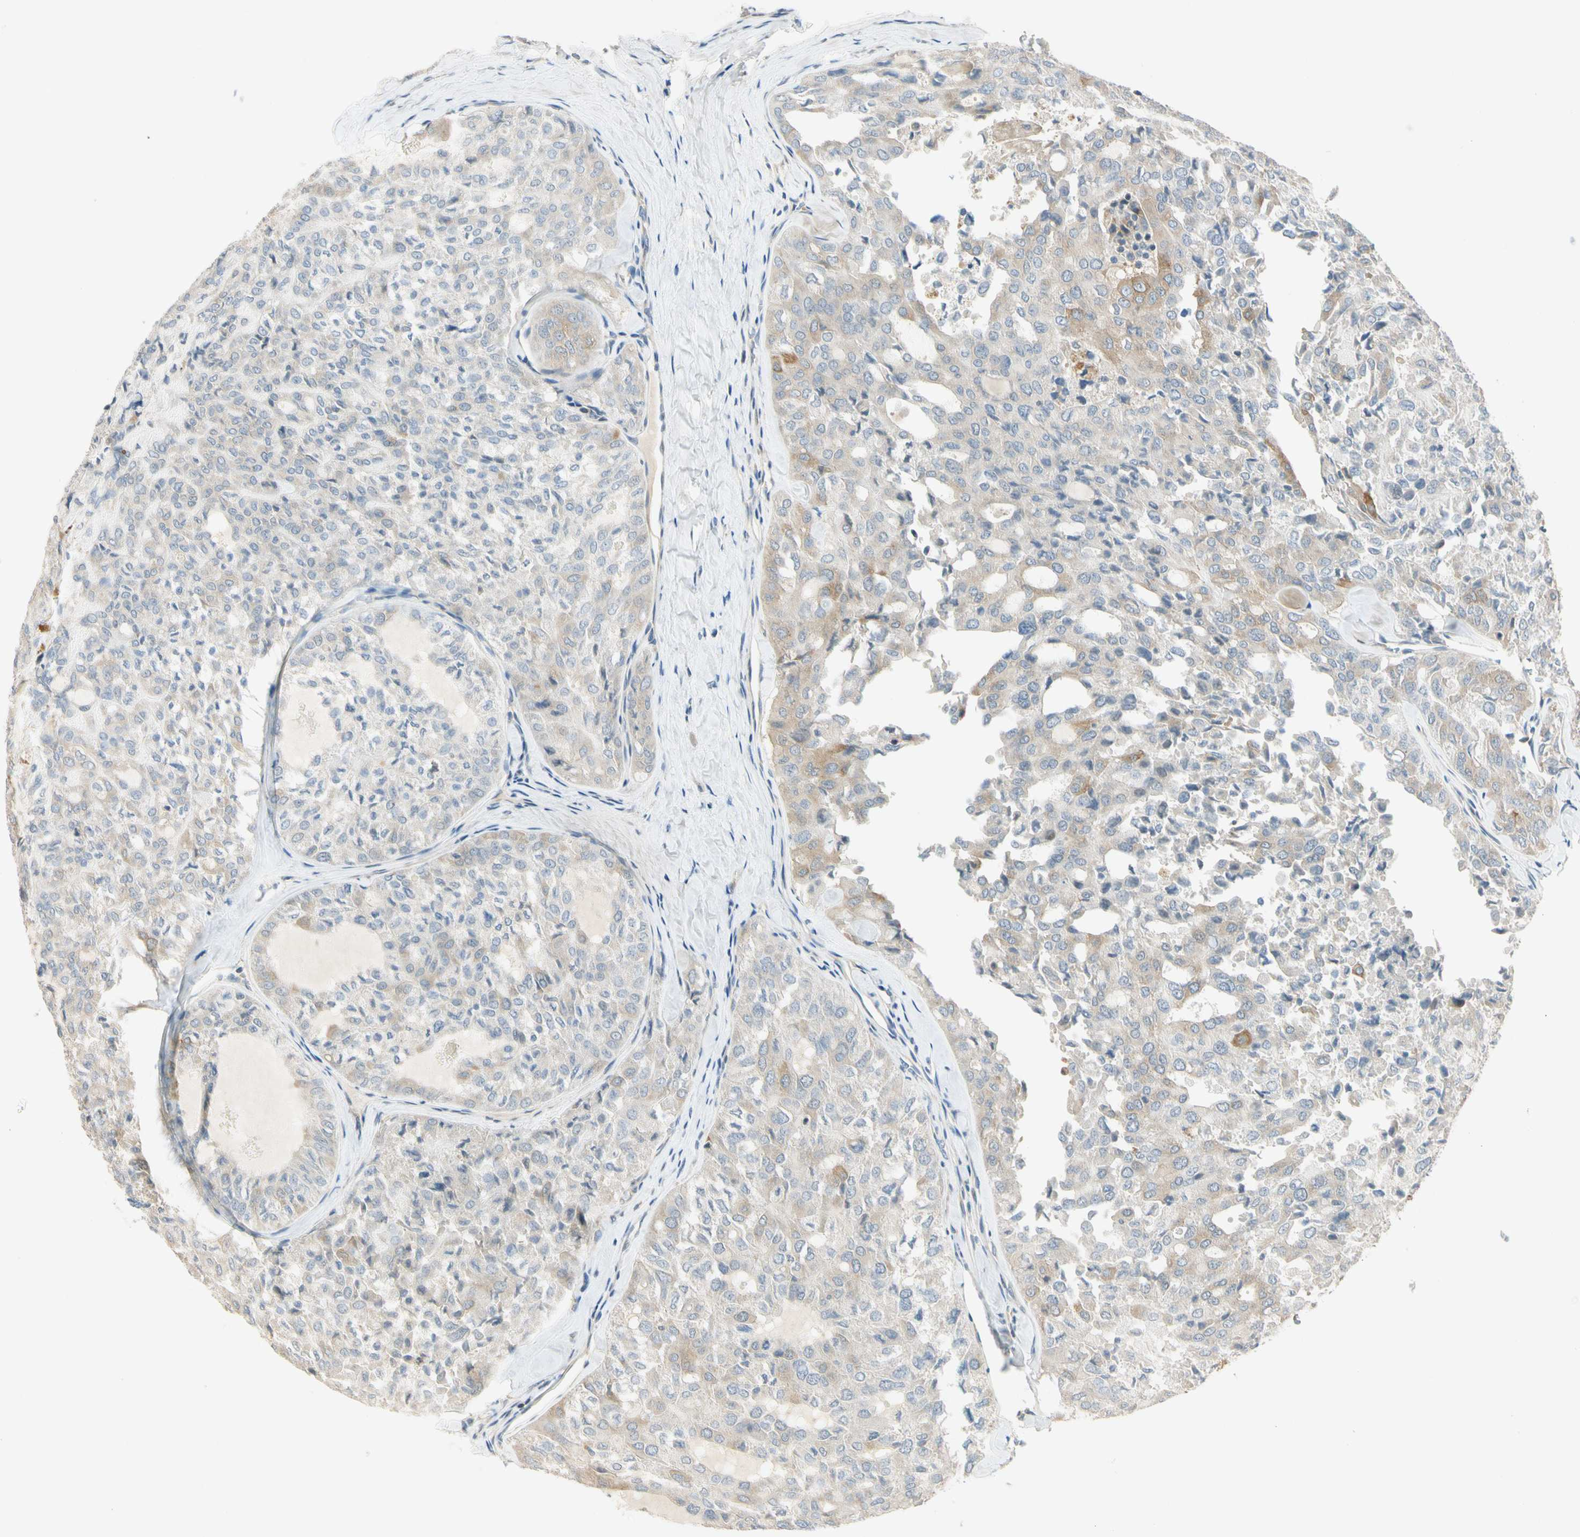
{"staining": {"intensity": "moderate", "quantity": "25%-75%", "location": "cytoplasmic/membranous"}, "tissue": "thyroid cancer", "cell_type": "Tumor cells", "image_type": "cancer", "snomed": [{"axis": "morphology", "description": "Follicular adenoma carcinoma, NOS"}, {"axis": "topography", "description": "Thyroid gland"}], "caption": "Immunohistochemistry photomicrograph of human thyroid cancer (follicular adenoma carcinoma) stained for a protein (brown), which shows medium levels of moderate cytoplasmic/membranous staining in approximately 25%-75% of tumor cells.", "gene": "RPS6KB2", "patient": {"sex": "male", "age": 75}}